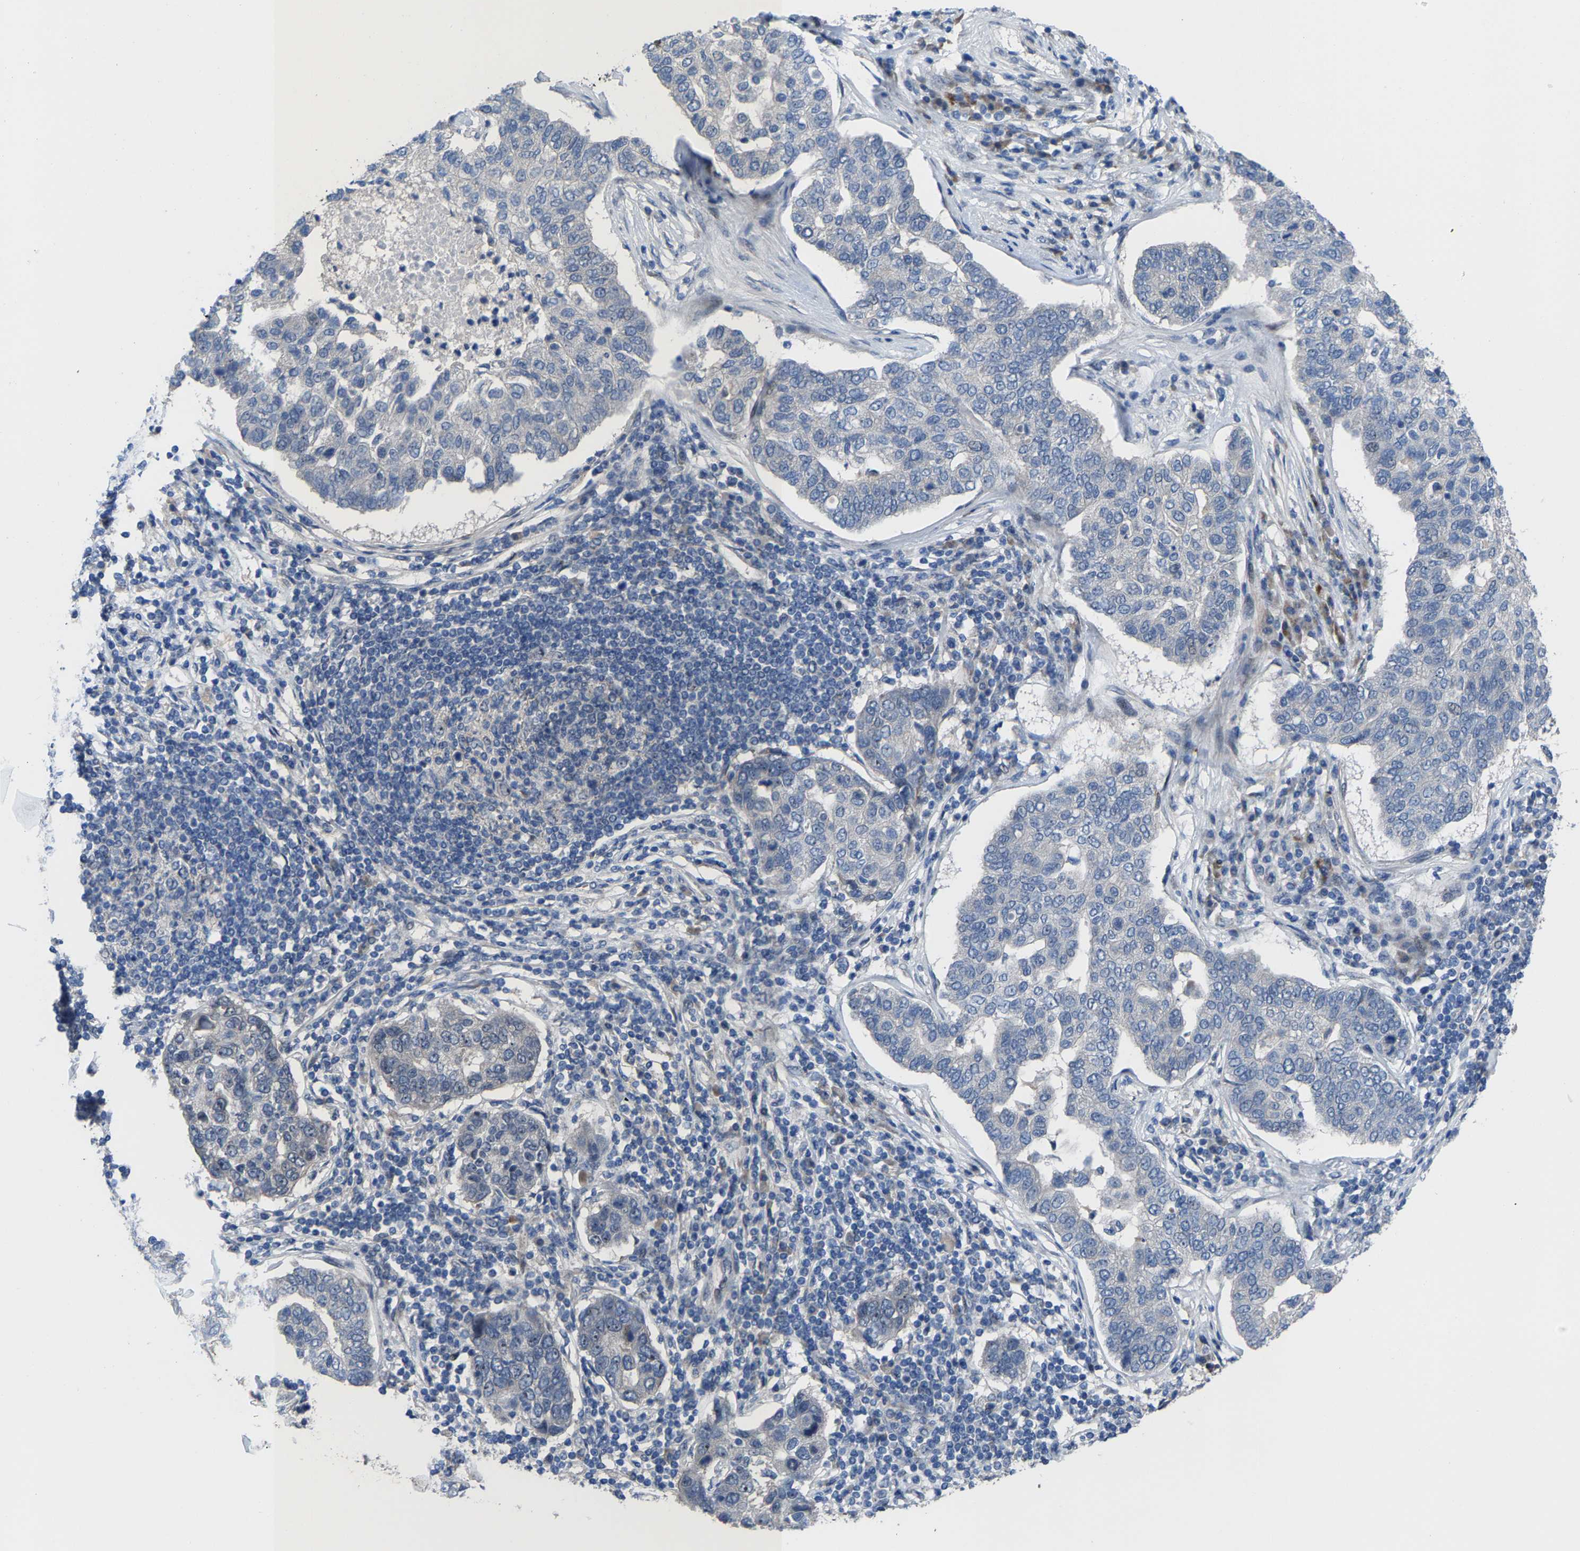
{"staining": {"intensity": "negative", "quantity": "none", "location": "none"}, "tissue": "pancreatic cancer", "cell_type": "Tumor cells", "image_type": "cancer", "snomed": [{"axis": "morphology", "description": "Adenocarcinoma, NOS"}, {"axis": "topography", "description": "Pancreas"}], "caption": "This is an IHC histopathology image of human pancreatic adenocarcinoma. There is no staining in tumor cells.", "gene": "HAUS6", "patient": {"sex": "female", "age": 61}}